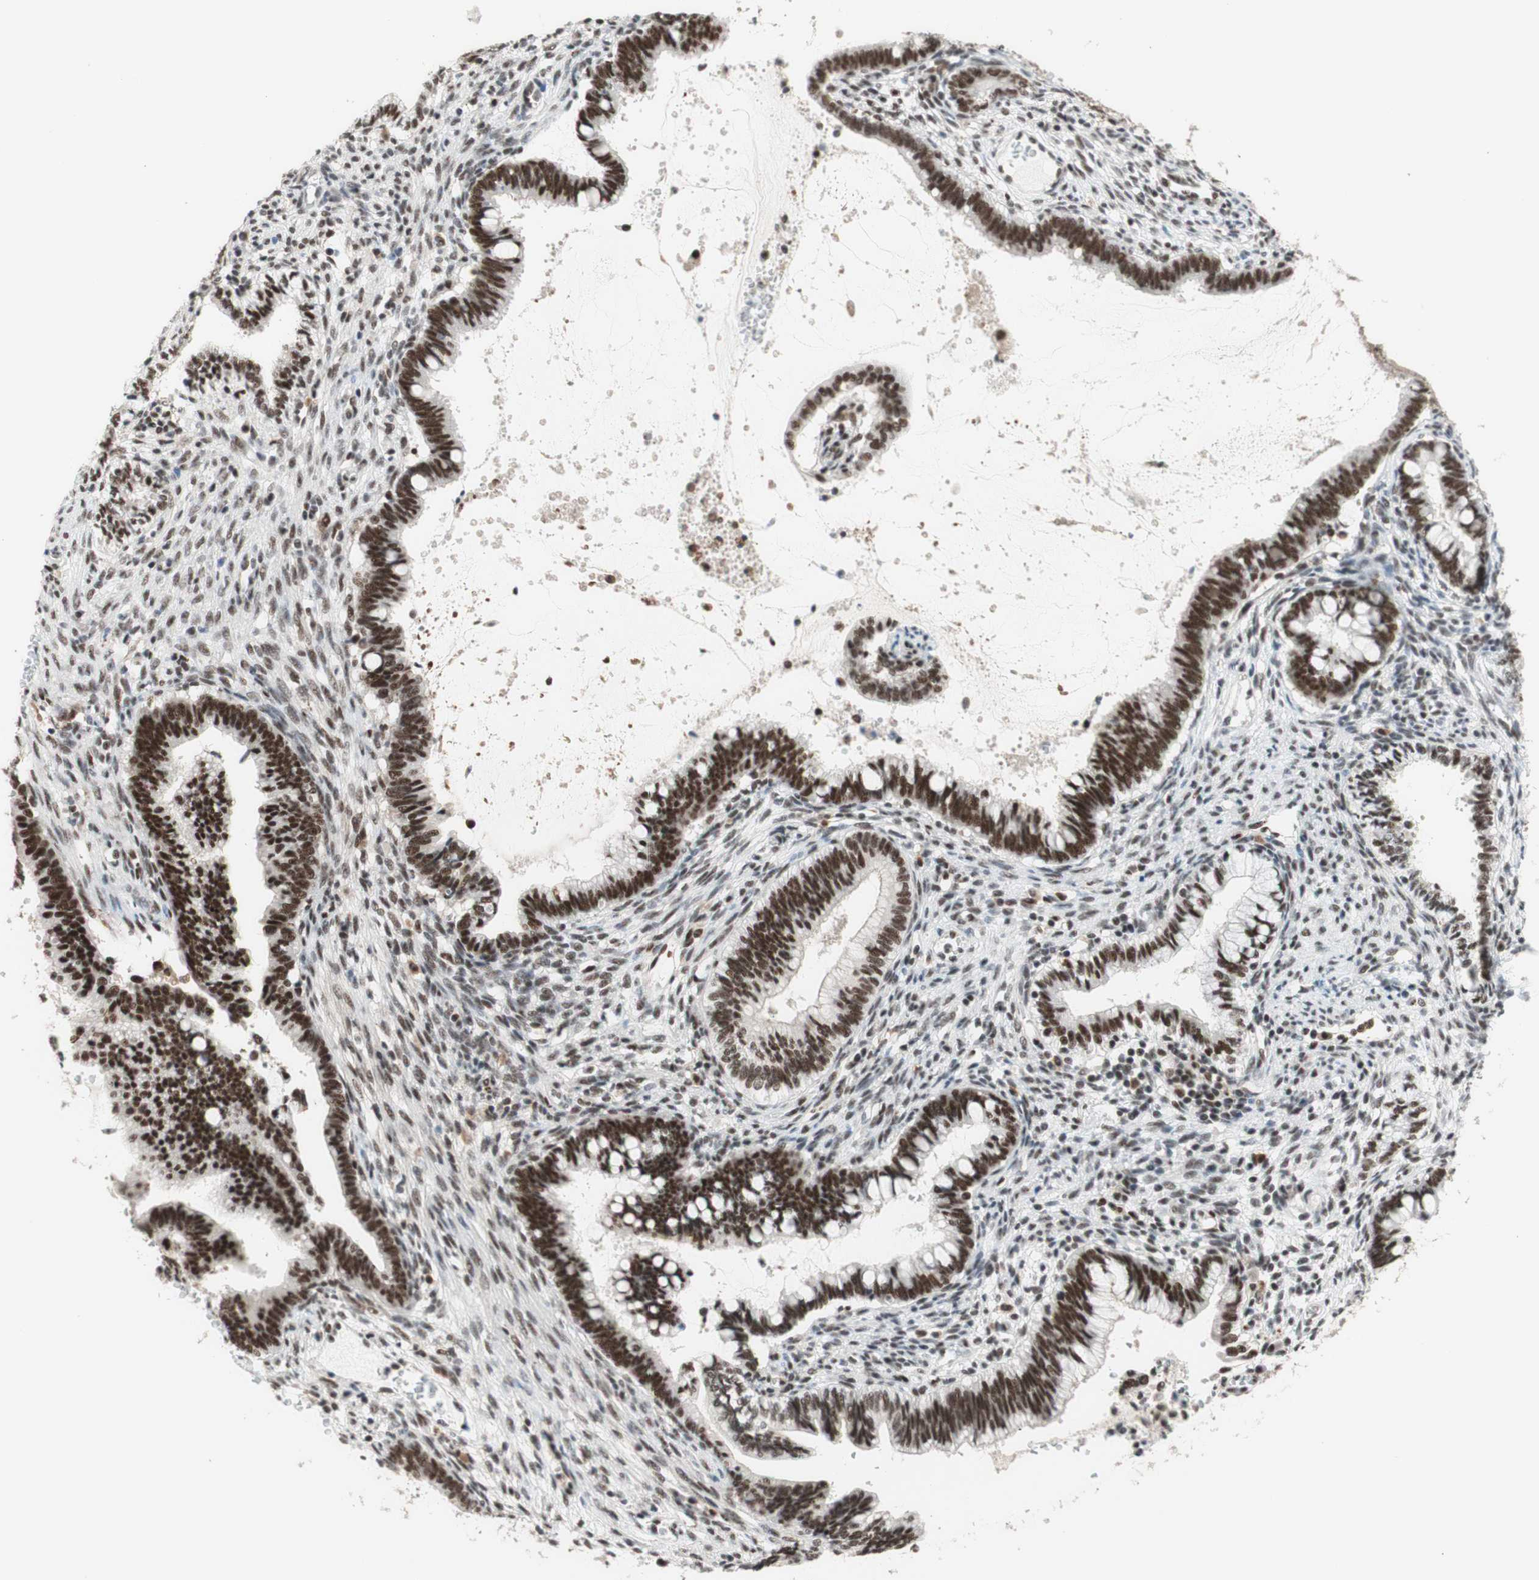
{"staining": {"intensity": "strong", "quantity": ">75%", "location": "nuclear"}, "tissue": "cervical cancer", "cell_type": "Tumor cells", "image_type": "cancer", "snomed": [{"axis": "morphology", "description": "Adenocarcinoma, NOS"}, {"axis": "topography", "description": "Cervix"}], "caption": "Immunohistochemistry (DAB) staining of human cervical cancer reveals strong nuclear protein expression in approximately >75% of tumor cells. The protein of interest is shown in brown color, while the nuclei are stained blue.", "gene": "PRPF19", "patient": {"sex": "female", "age": 44}}